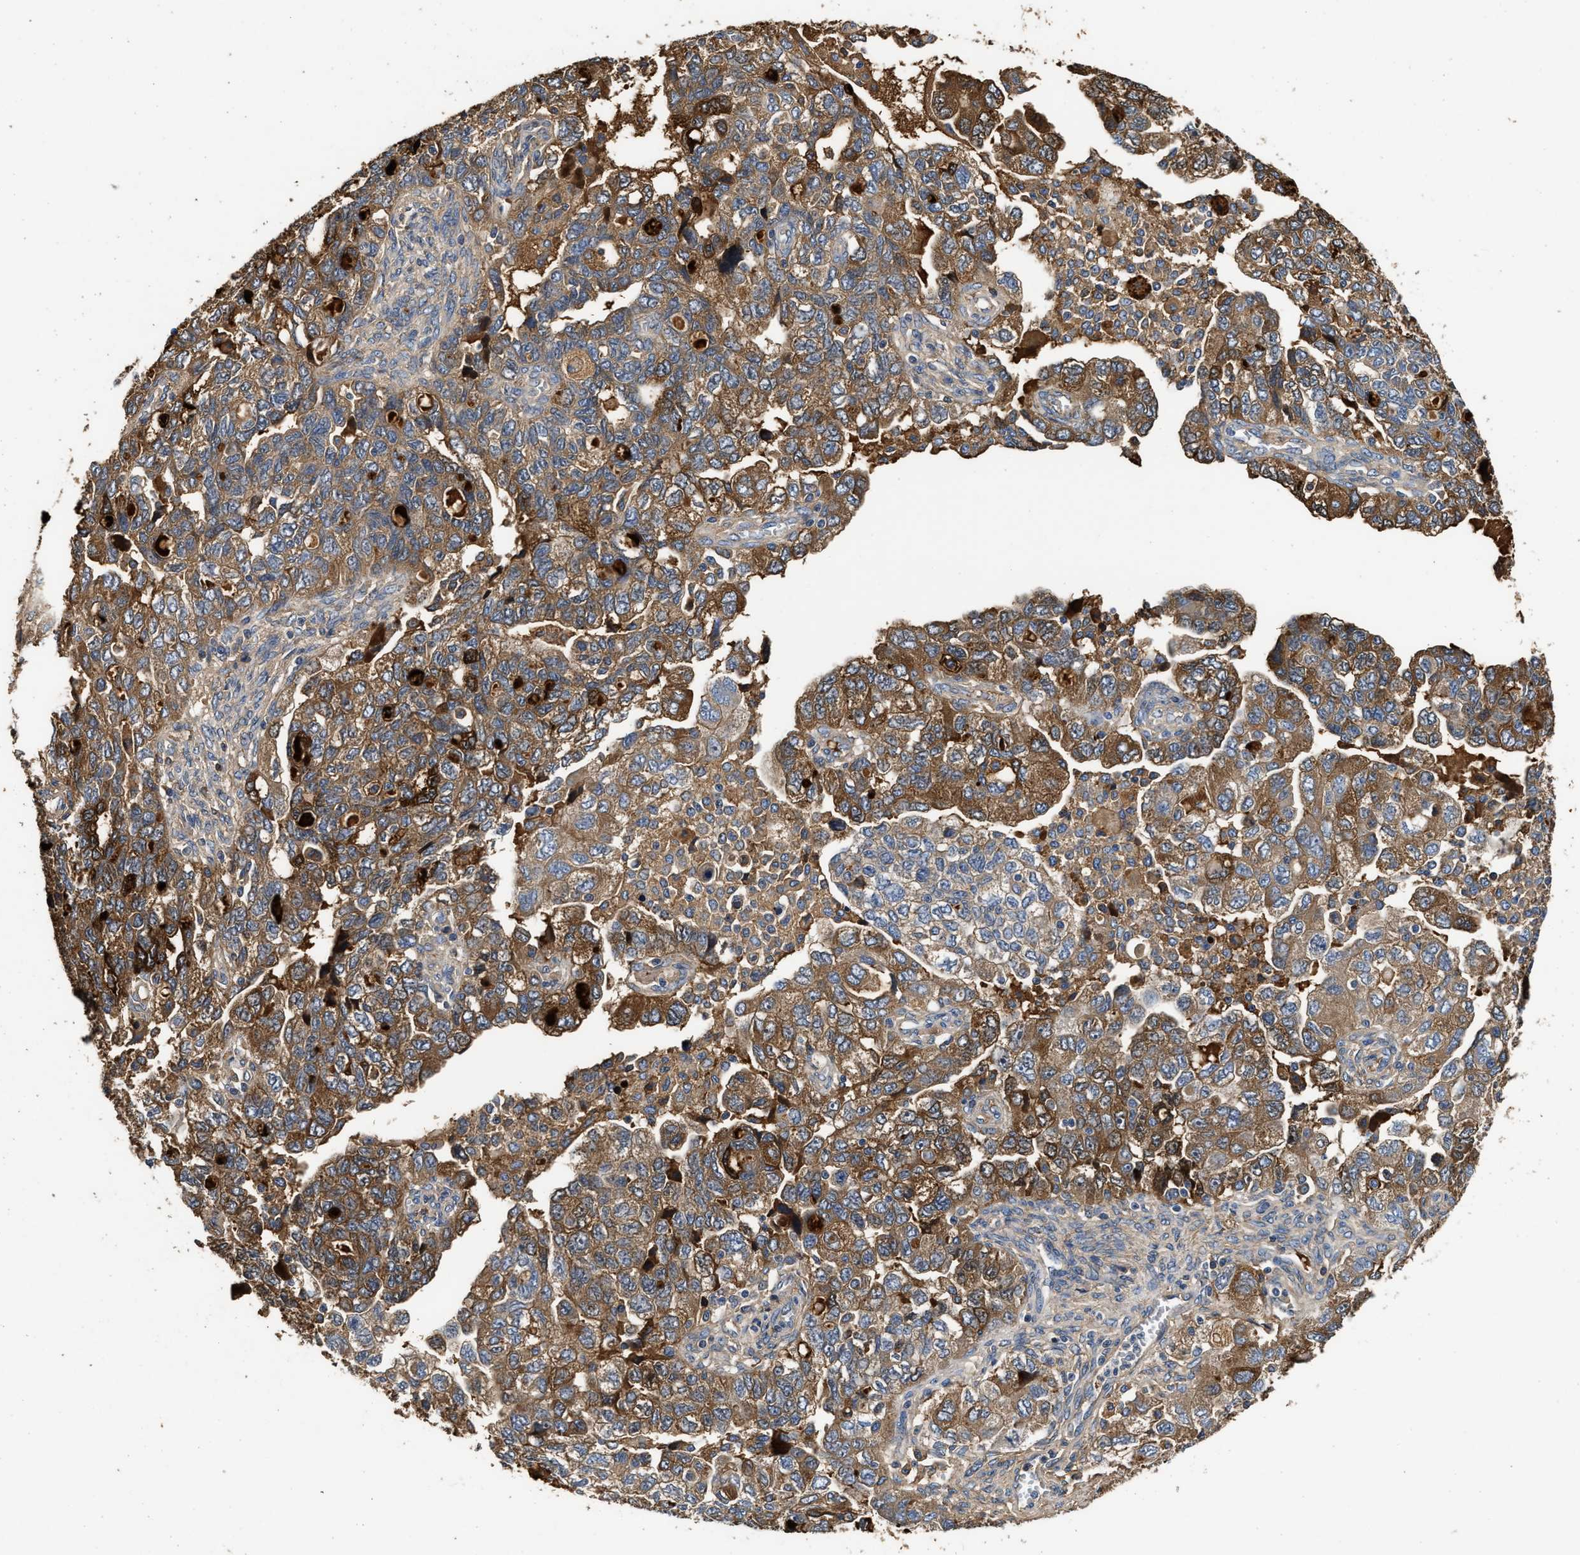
{"staining": {"intensity": "moderate", "quantity": ">75%", "location": "cytoplasmic/membranous"}, "tissue": "ovarian cancer", "cell_type": "Tumor cells", "image_type": "cancer", "snomed": [{"axis": "morphology", "description": "Carcinoma, NOS"}, {"axis": "morphology", "description": "Cystadenocarcinoma, serous, NOS"}, {"axis": "topography", "description": "Ovary"}], "caption": "Immunohistochemistry image of neoplastic tissue: ovarian cancer stained using immunohistochemistry displays medium levels of moderate protein expression localized specifically in the cytoplasmic/membranous of tumor cells, appearing as a cytoplasmic/membranous brown color.", "gene": "C3", "patient": {"sex": "female", "age": 69}}